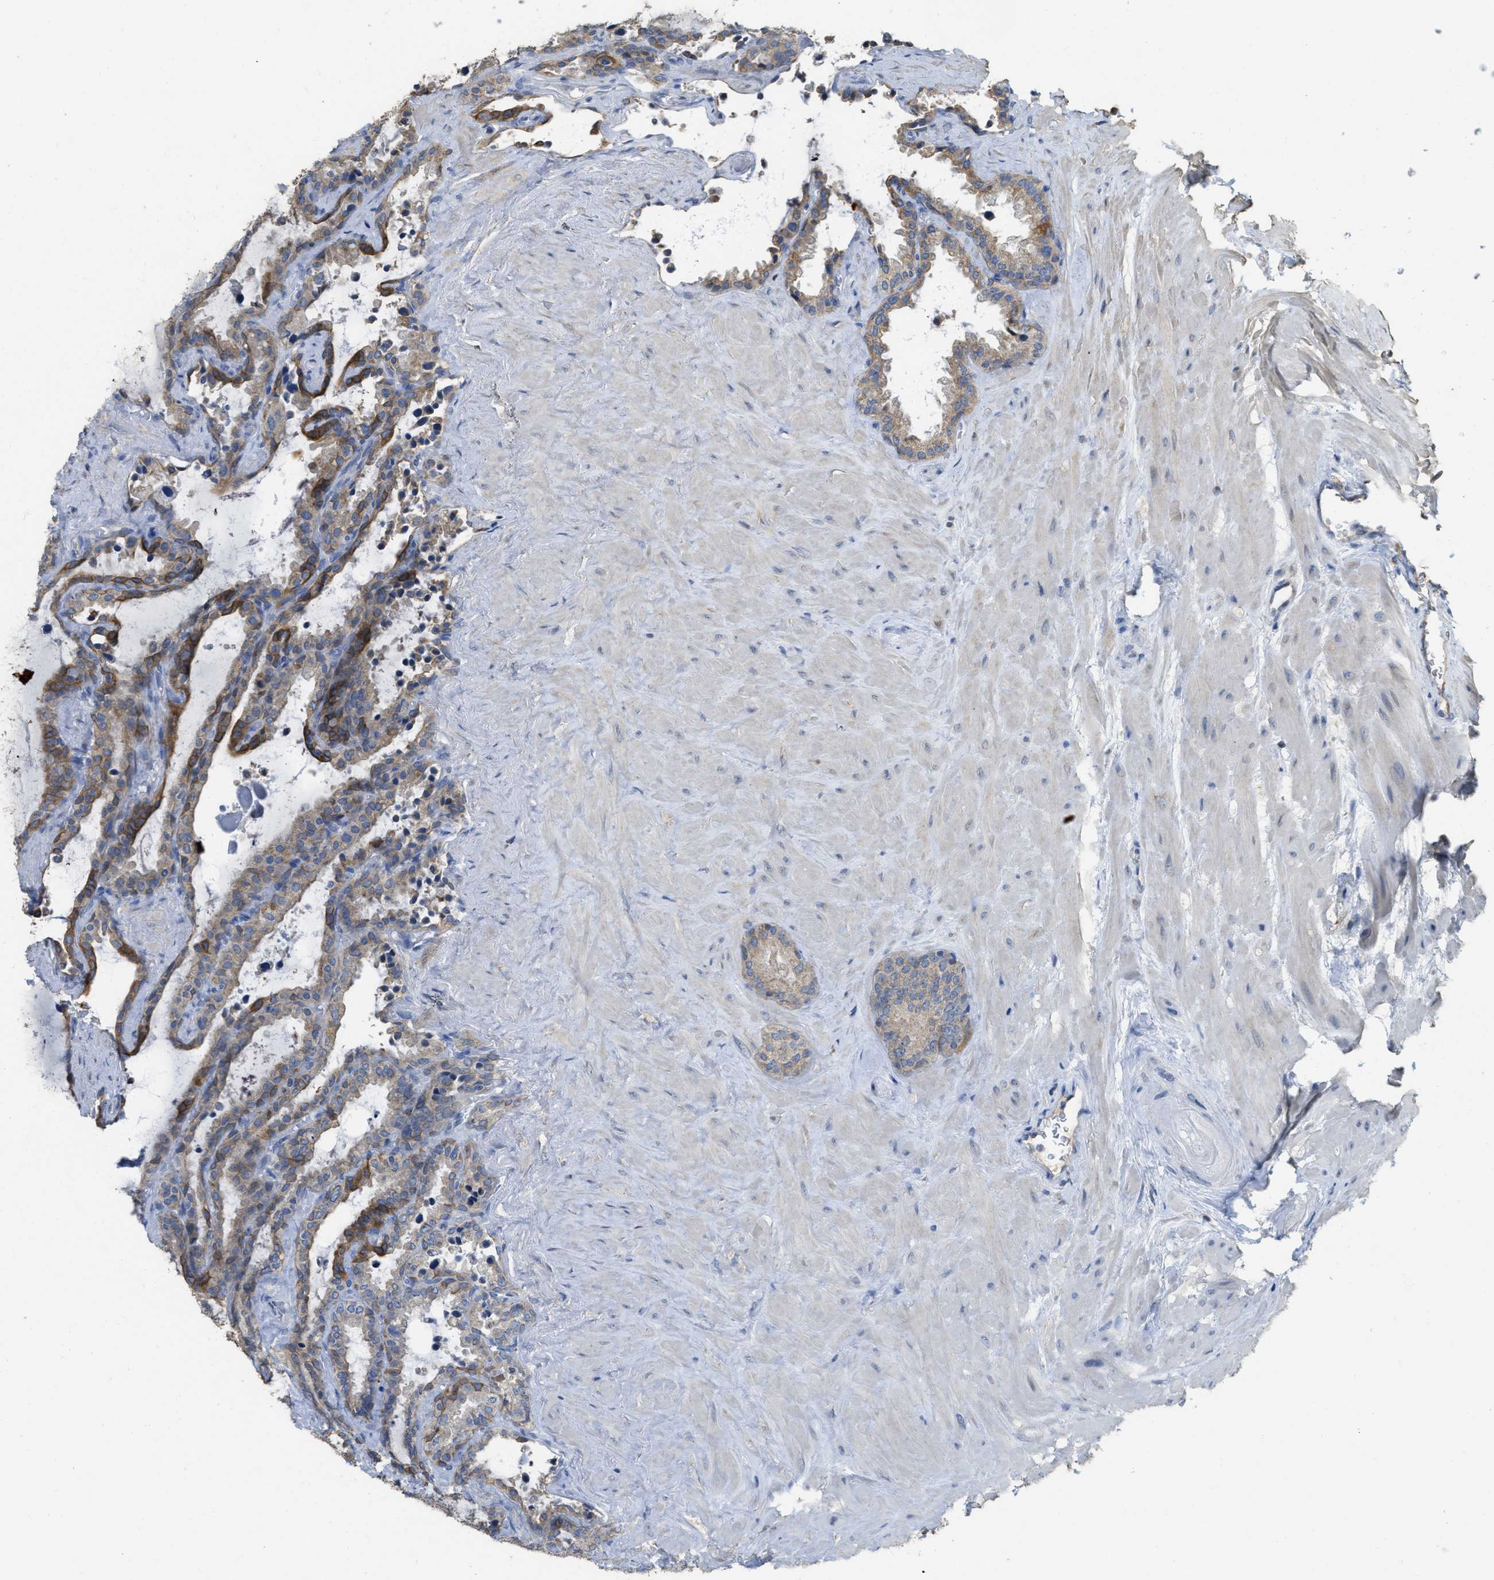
{"staining": {"intensity": "moderate", "quantity": ">75%", "location": "cytoplasmic/membranous"}, "tissue": "seminal vesicle", "cell_type": "Glandular cells", "image_type": "normal", "snomed": [{"axis": "morphology", "description": "Normal tissue, NOS"}, {"axis": "topography", "description": "Seminal veicle"}], "caption": "DAB (3,3'-diaminobenzidine) immunohistochemical staining of normal seminal vesicle shows moderate cytoplasmic/membranous protein positivity in about >75% of glandular cells.", "gene": "SFXN2", "patient": {"sex": "male", "age": 46}}